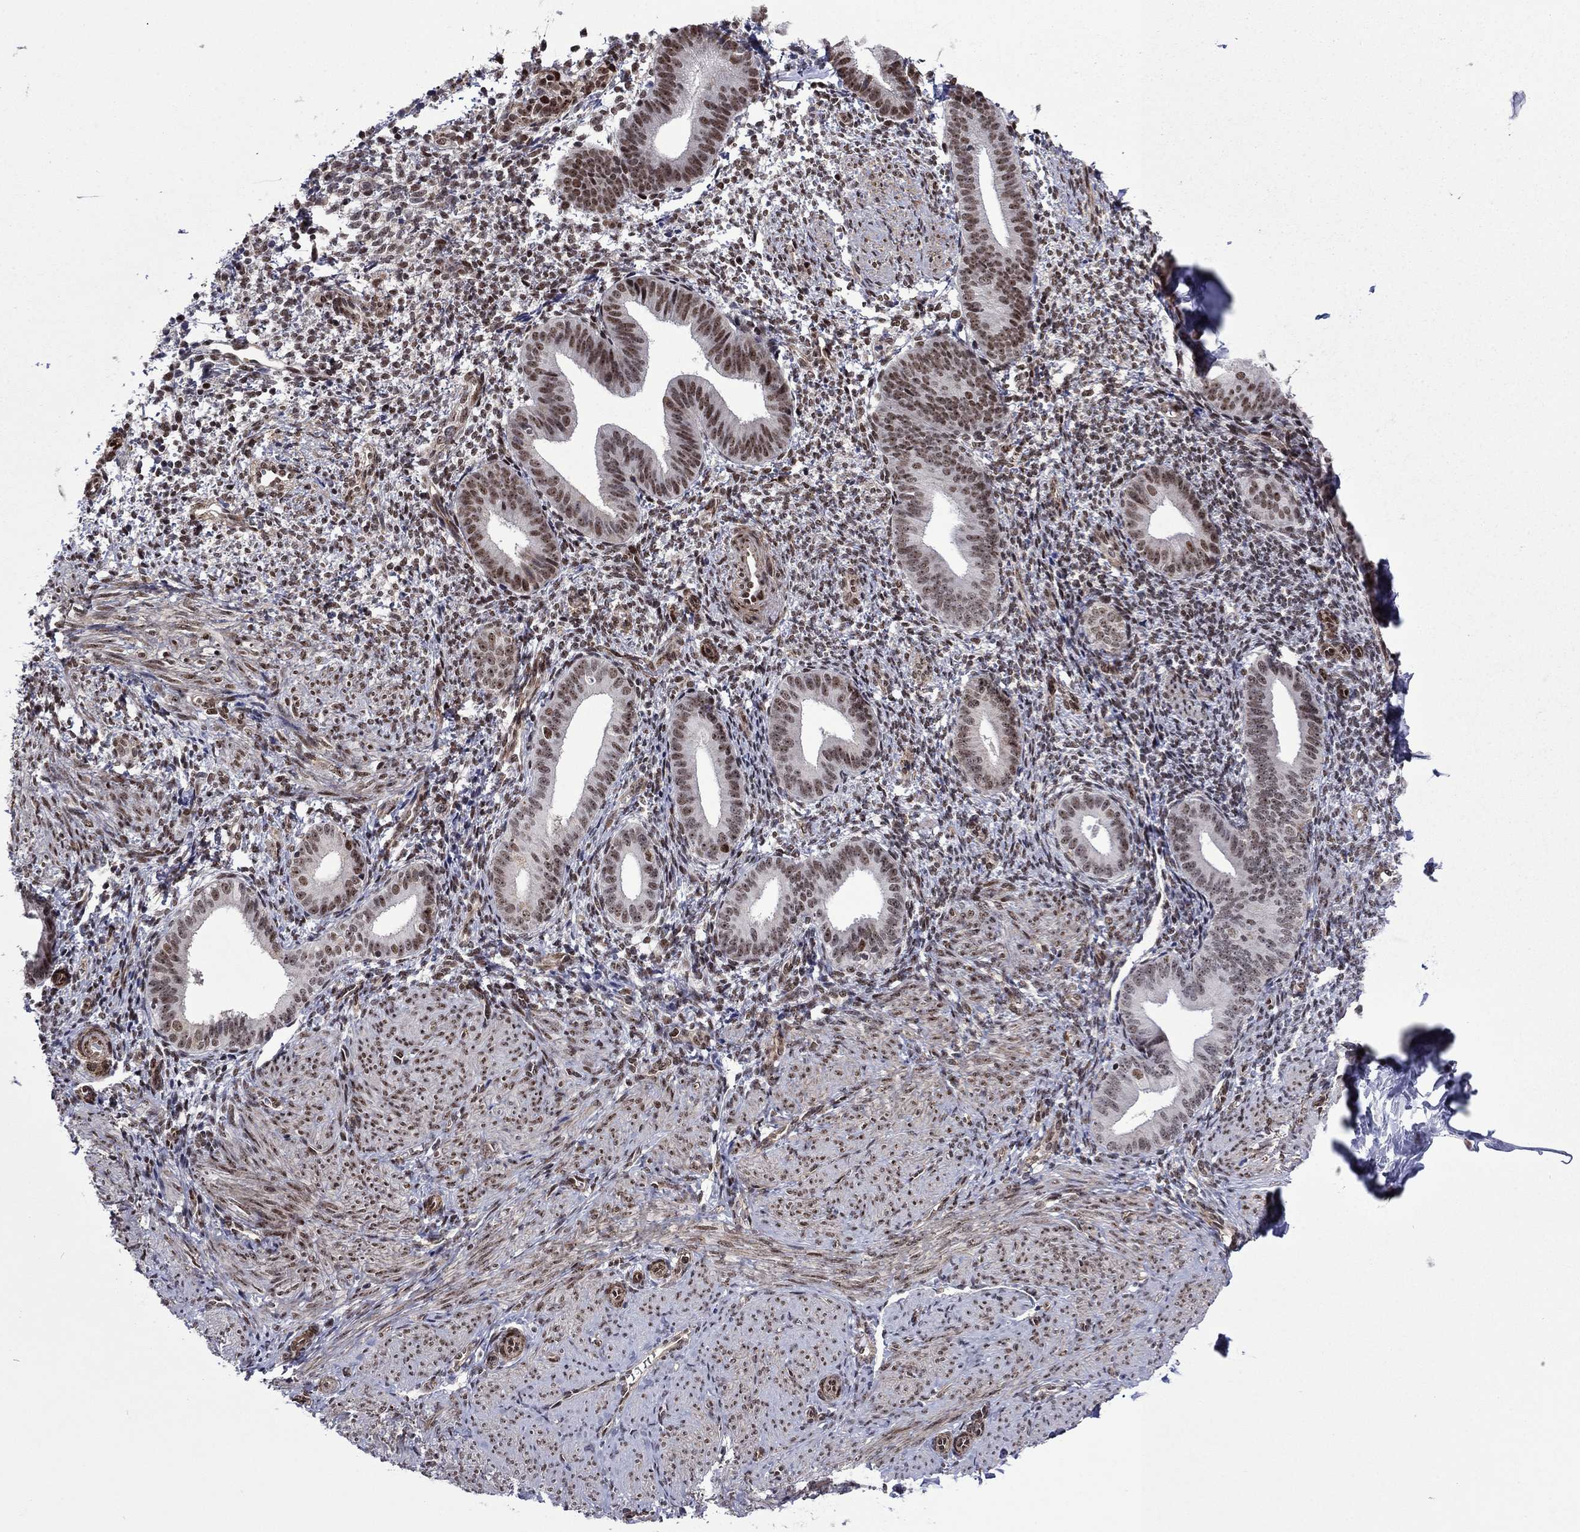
{"staining": {"intensity": "weak", "quantity": "25%-75%", "location": "nuclear"}, "tissue": "endometrium", "cell_type": "Cells in endometrial stroma", "image_type": "normal", "snomed": [{"axis": "morphology", "description": "Normal tissue, NOS"}, {"axis": "topography", "description": "Endometrium"}], "caption": "Immunohistochemical staining of normal endometrium shows low levels of weak nuclear expression in approximately 25%-75% of cells in endometrial stroma.", "gene": "SURF2", "patient": {"sex": "female", "age": 47}}